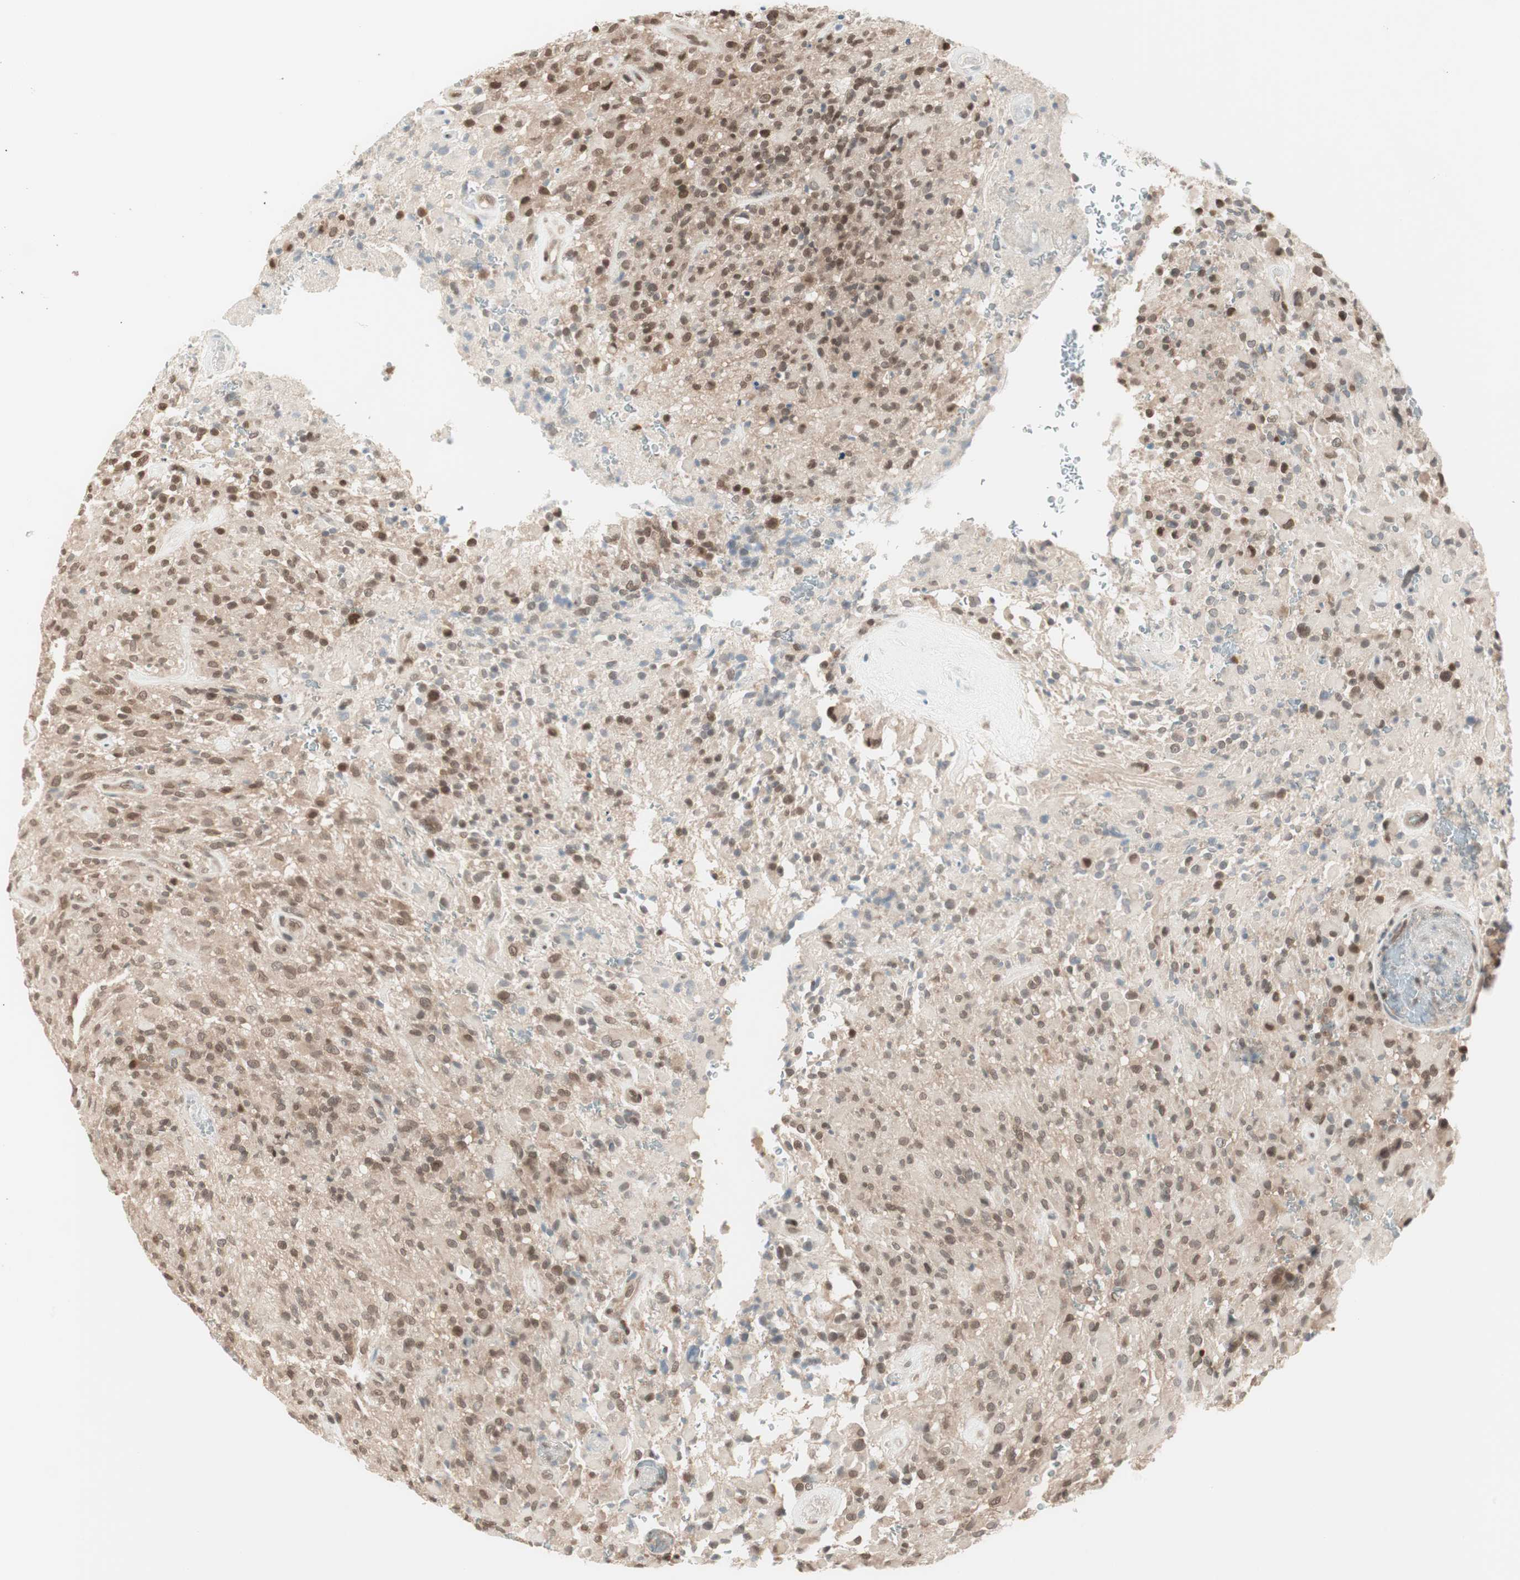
{"staining": {"intensity": "weak", "quantity": "25%-75%", "location": "cytoplasmic/membranous"}, "tissue": "glioma", "cell_type": "Tumor cells", "image_type": "cancer", "snomed": [{"axis": "morphology", "description": "Glioma, malignant, High grade"}, {"axis": "topography", "description": "Brain"}], "caption": "Malignant glioma (high-grade) stained for a protein (brown) reveals weak cytoplasmic/membranous positive positivity in about 25%-75% of tumor cells.", "gene": "UBE2I", "patient": {"sex": "male", "age": 71}}